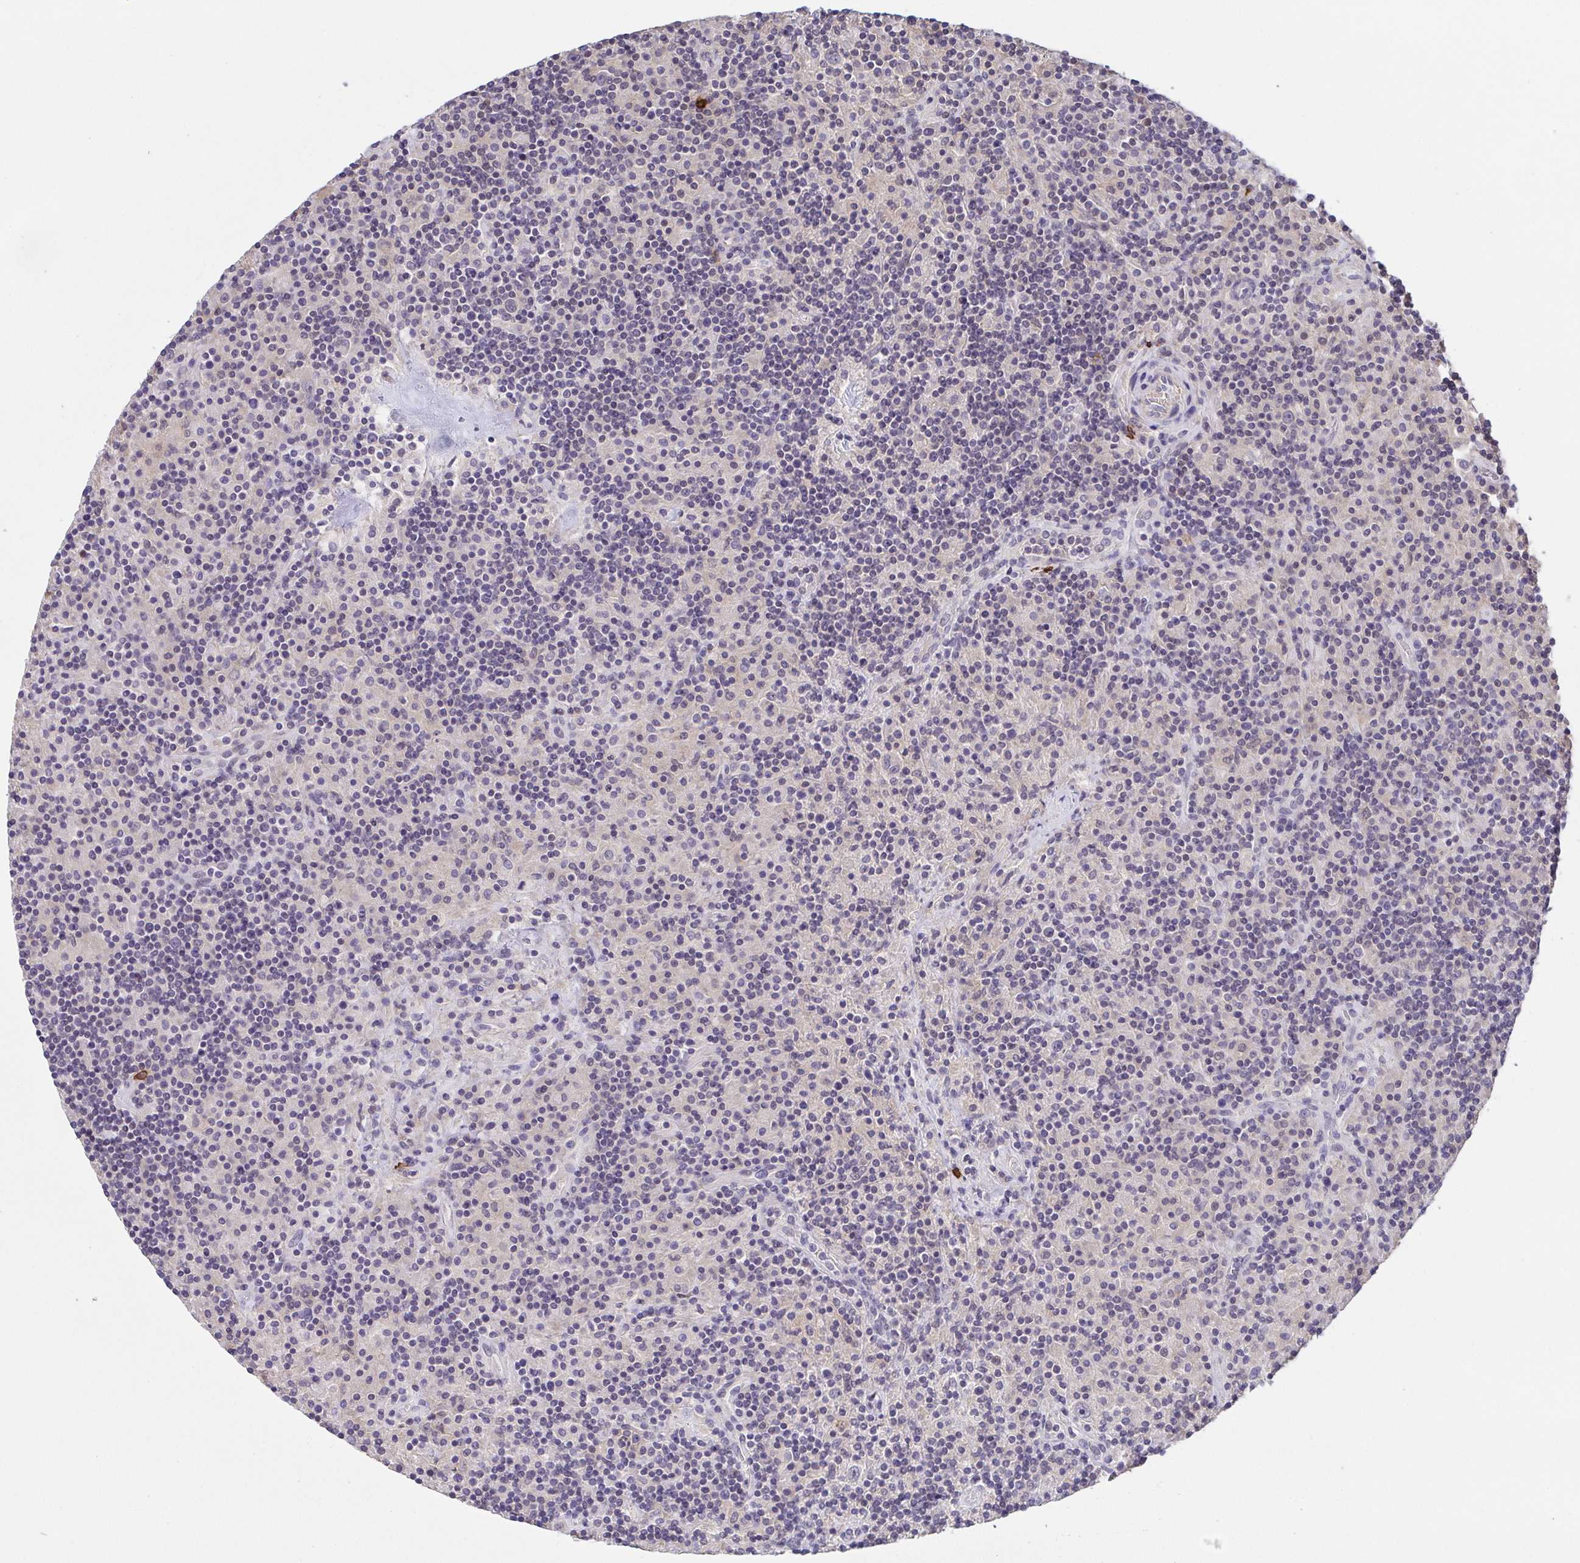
{"staining": {"intensity": "negative", "quantity": "none", "location": "none"}, "tissue": "lymphoma", "cell_type": "Tumor cells", "image_type": "cancer", "snomed": [{"axis": "morphology", "description": "Hodgkin's disease, NOS"}, {"axis": "topography", "description": "Lymph node"}], "caption": "Immunohistochemistry of lymphoma exhibits no expression in tumor cells. (Immunohistochemistry, brightfield microscopy, high magnification).", "gene": "PREPL", "patient": {"sex": "male", "age": 70}}